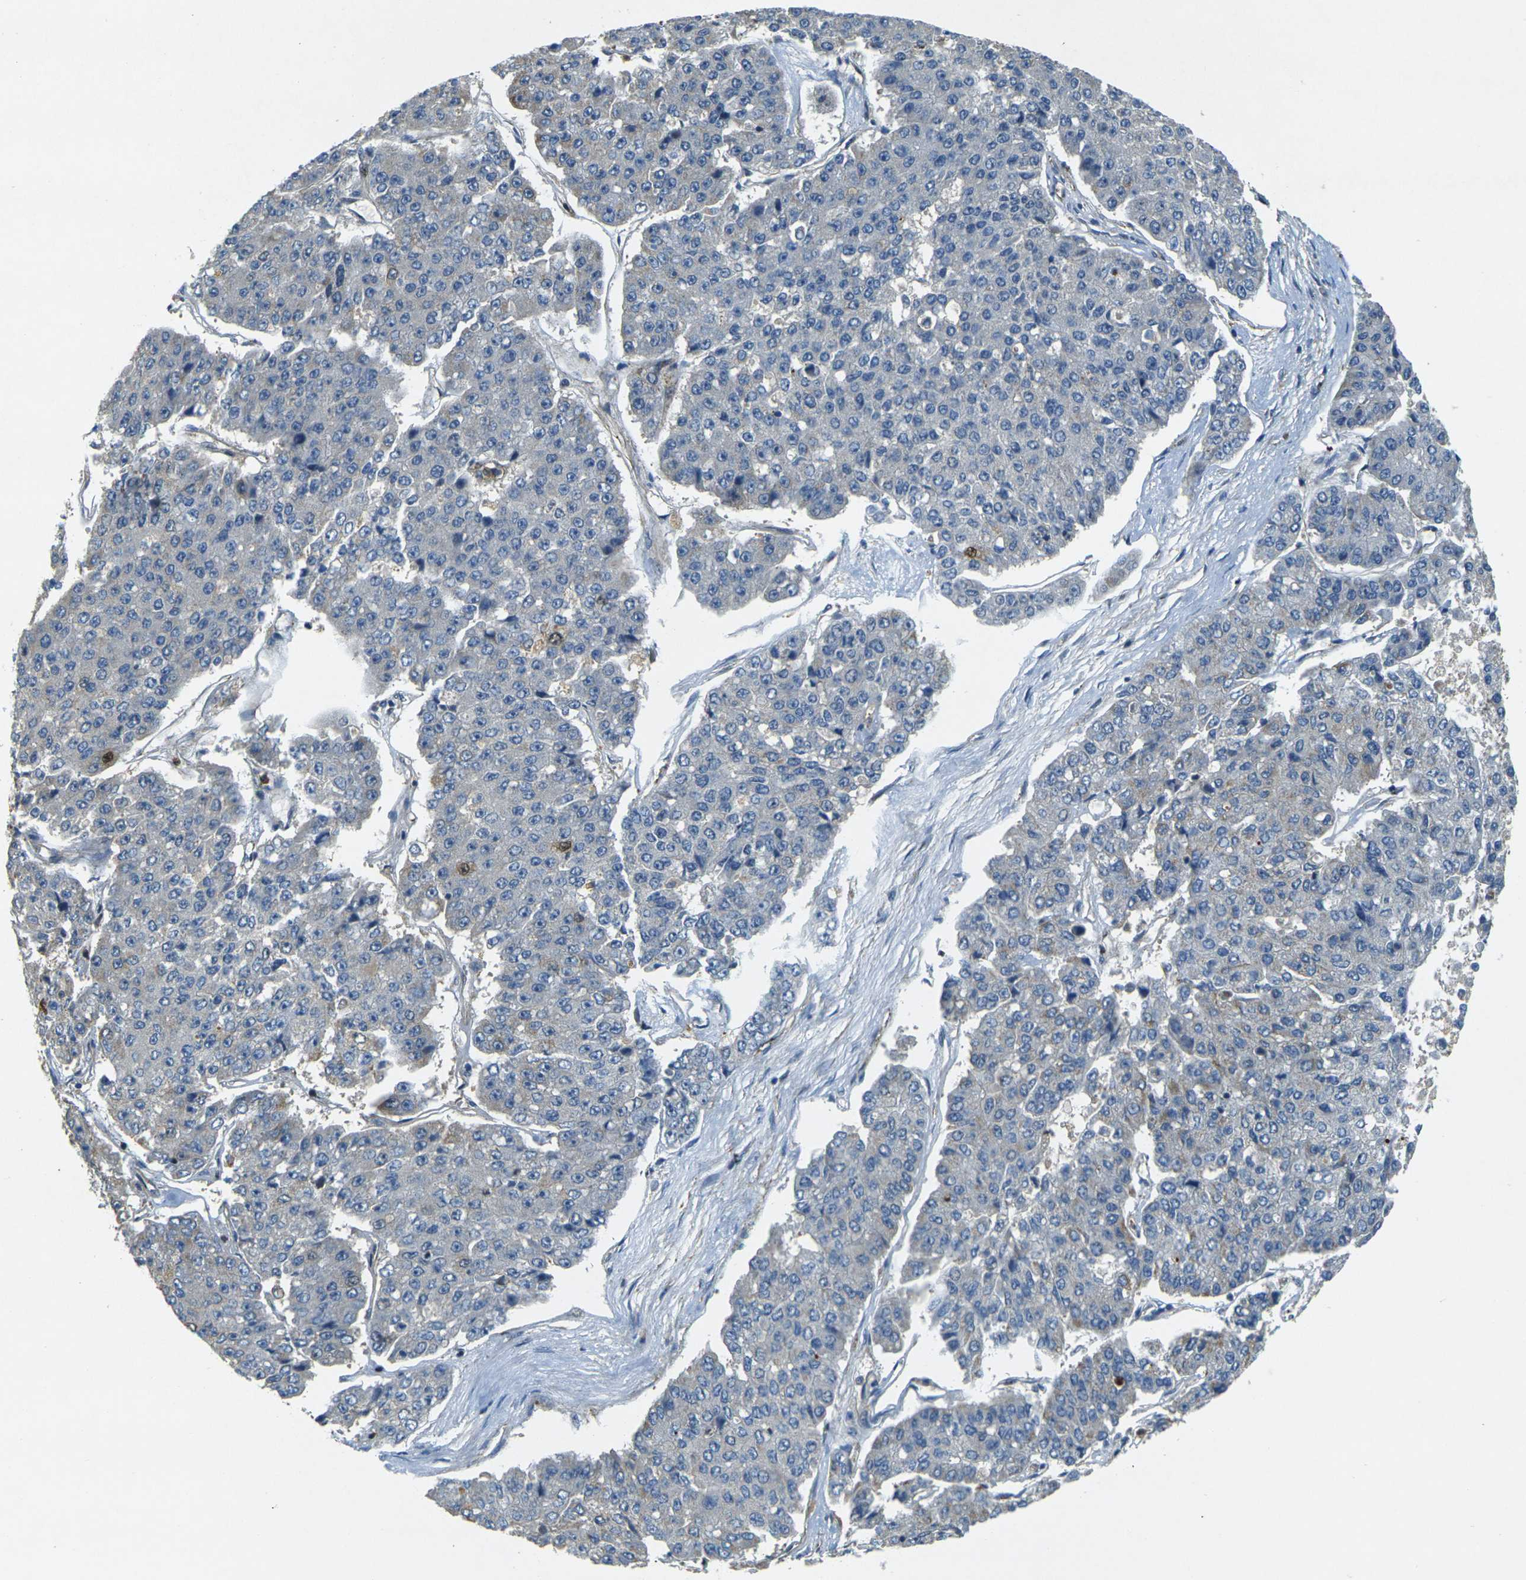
{"staining": {"intensity": "negative", "quantity": "none", "location": "none"}, "tissue": "pancreatic cancer", "cell_type": "Tumor cells", "image_type": "cancer", "snomed": [{"axis": "morphology", "description": "Adenocarcinoma, NOS"}, {"axis": "topography", "description": "Pancreas"}], "caption": "High magnification brightfield microscopy of pancreatic cancer stained with DAB (brown) and counterstained with hematoxylin (blue): tumor cells show no significant positivity.", "gene": "EPHA7", "patient": {"sex": "male", "age": 50}}